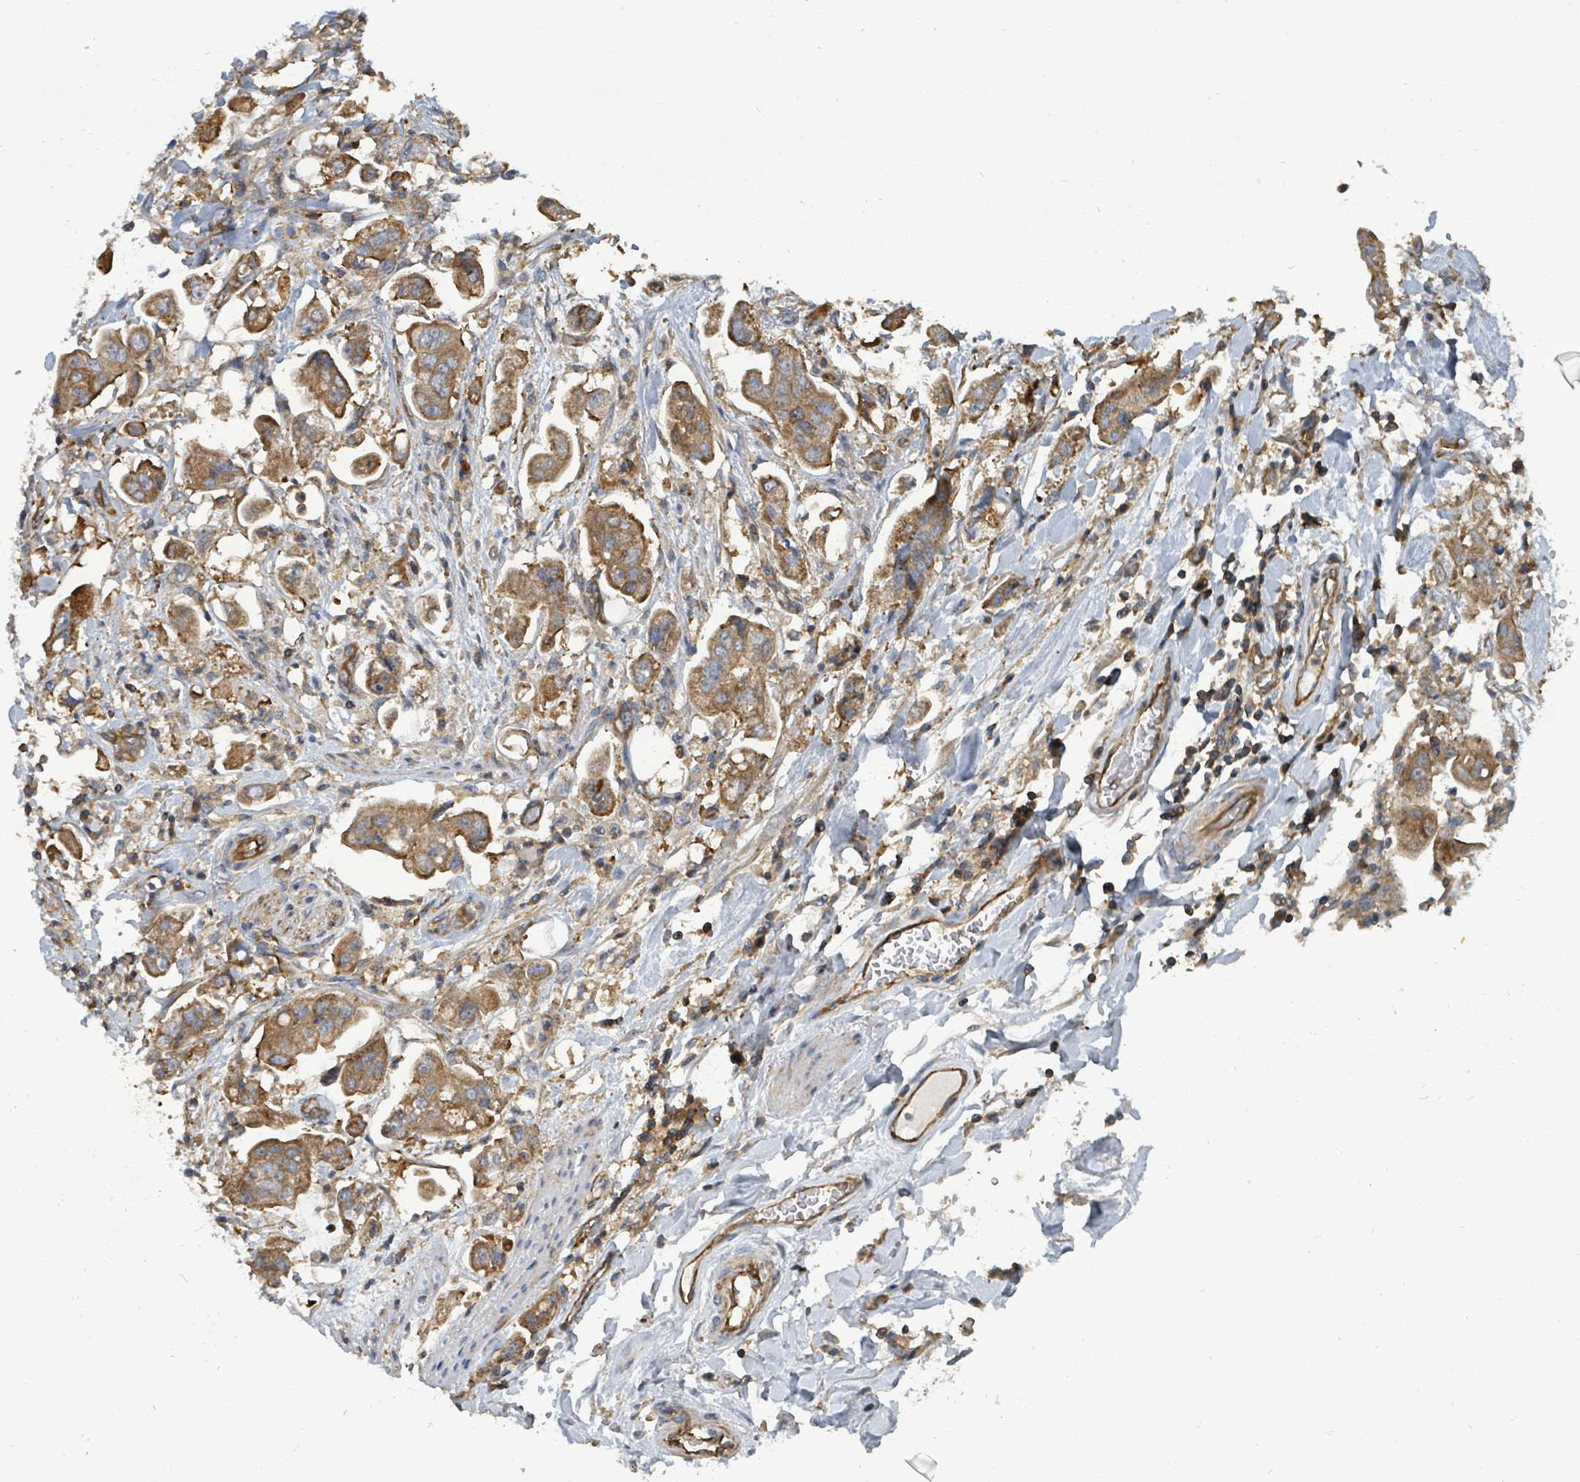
{"staining": {"intensity": "moderate", "quantity": ">75%", "location": "cytoplasmic/membranous"}, "tissue": "stomach cancer", "cell_type": "Tumor cells", "image_type": "cancer", "snomed": [{"axis": "morphology", "description": "Adenocarcinoma, NOS"}, {"axis": "topography", "description": "Stomach"}], "caption": "High-magnification brightfield microscopy of stomach cancer (adenocarcinoma) stained with DAB (brown) and counterstained with hematoxylin (blue). tumor cells exhibit moderate cytoplasmic/membranous positivity is identified in about>75% of cells.", "gene": "BOLA2B", "patient": {"sex": "male", "age": 62}}